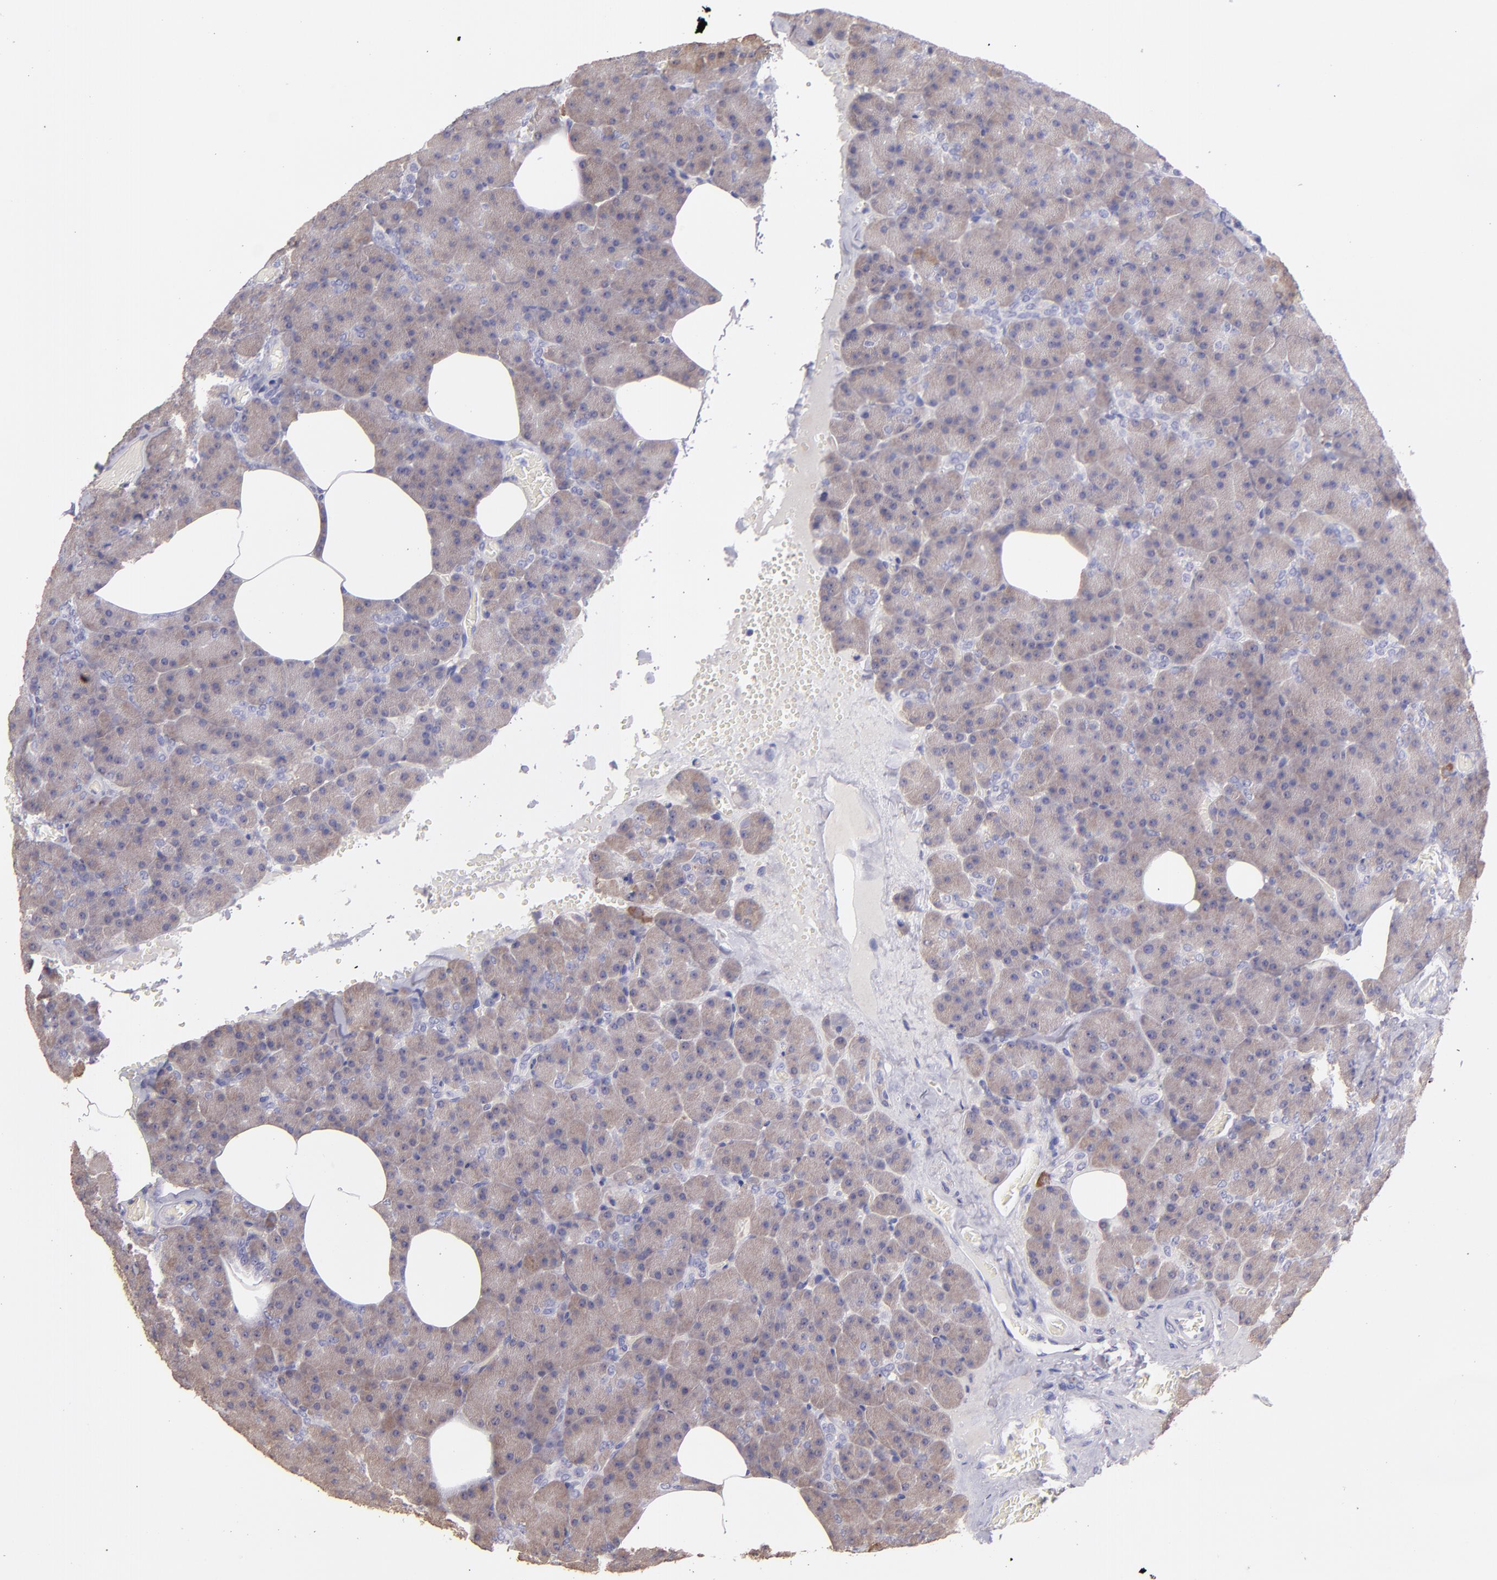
{"staining": {"intensity": "weak", "quantity": ">75%", "location": "cytoplasmic/membranous"}, "tissue": "carcinoid", "cell_type": "Tumor cells", "image_type": "cancer", "snomed": [{"axis": "morphology", "description": "Normal tissue, NOS"}, {"axis": "morphology", "description": "Carcinoid, malignant, NOS"}, {"axis": "topography", "description": "Pancreas"}], "caption": "Immunohistochemistry staining of malignant carcinoid, which displays low levels of weak cytoplasmic/membranous staining in about >75% of tumor cells indicating weak cytoplasmic/membranous protein staining. The staining was performed using DAB (brown) for protein detection and nuclei were counterstained in hematoxylin (blue).", "gene": "PAPPA", "patient": {"sex": "female", "age": 35}}